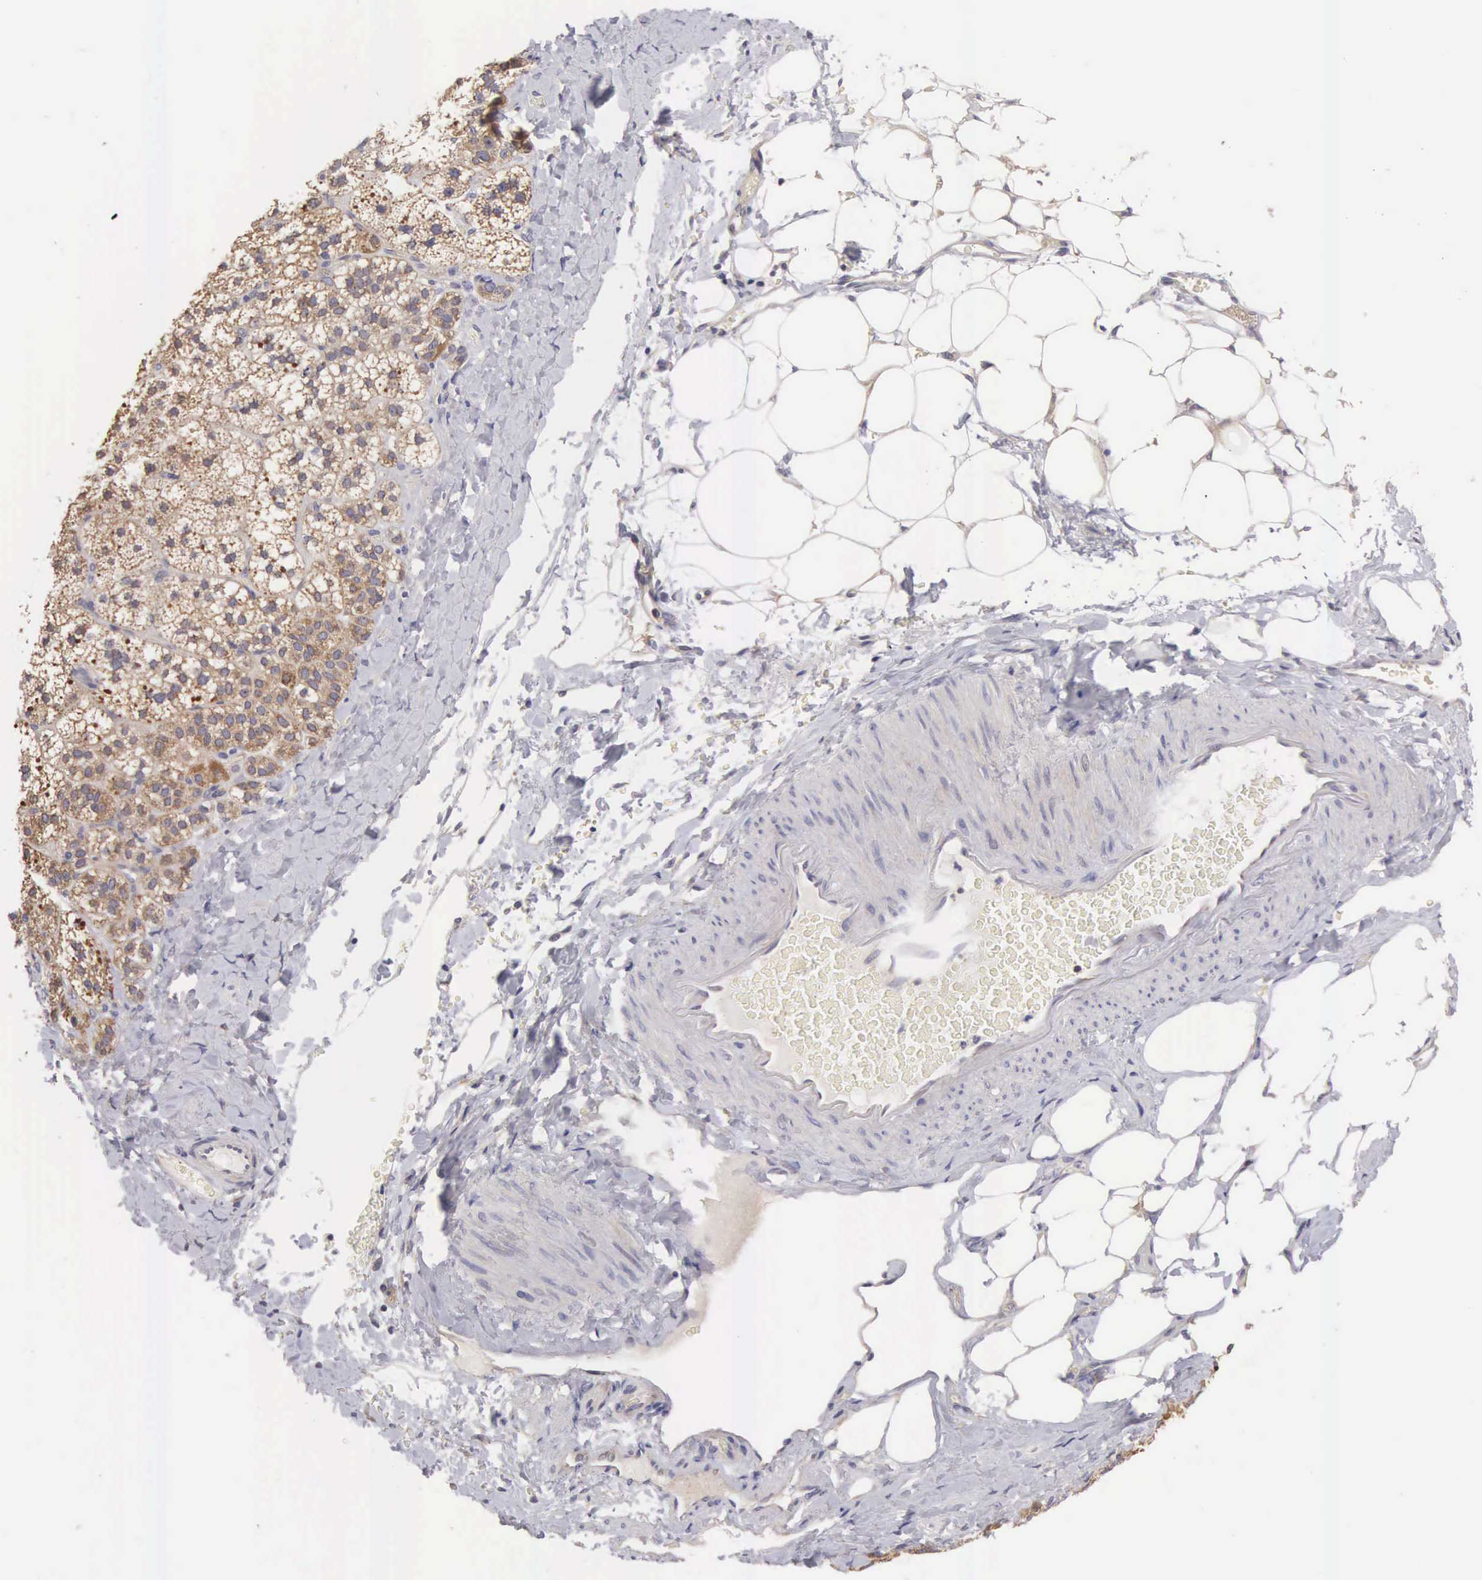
{"staining": {"intensity": "moderate", "quantity": ">75%", "location": "cytoplasmic/membranous"}, "tissue": "adrenal gland", "cell_type": "Glandular cells", "image_type": "normal", "snomed": [{"axis": "morphology", "description": "Normal tissue, NOS"}, {"axis": "topography", "description": "Adrenal gland"}], "caption": "Moderate cytoplasmic/membranous protein positivity is identified in about >75% of glandular cells in adrenal gland. (IHC, brightfield microscopy, high magnification).", "gene": "TXLNG", "patient": {"sex": "male", "age": 53}}